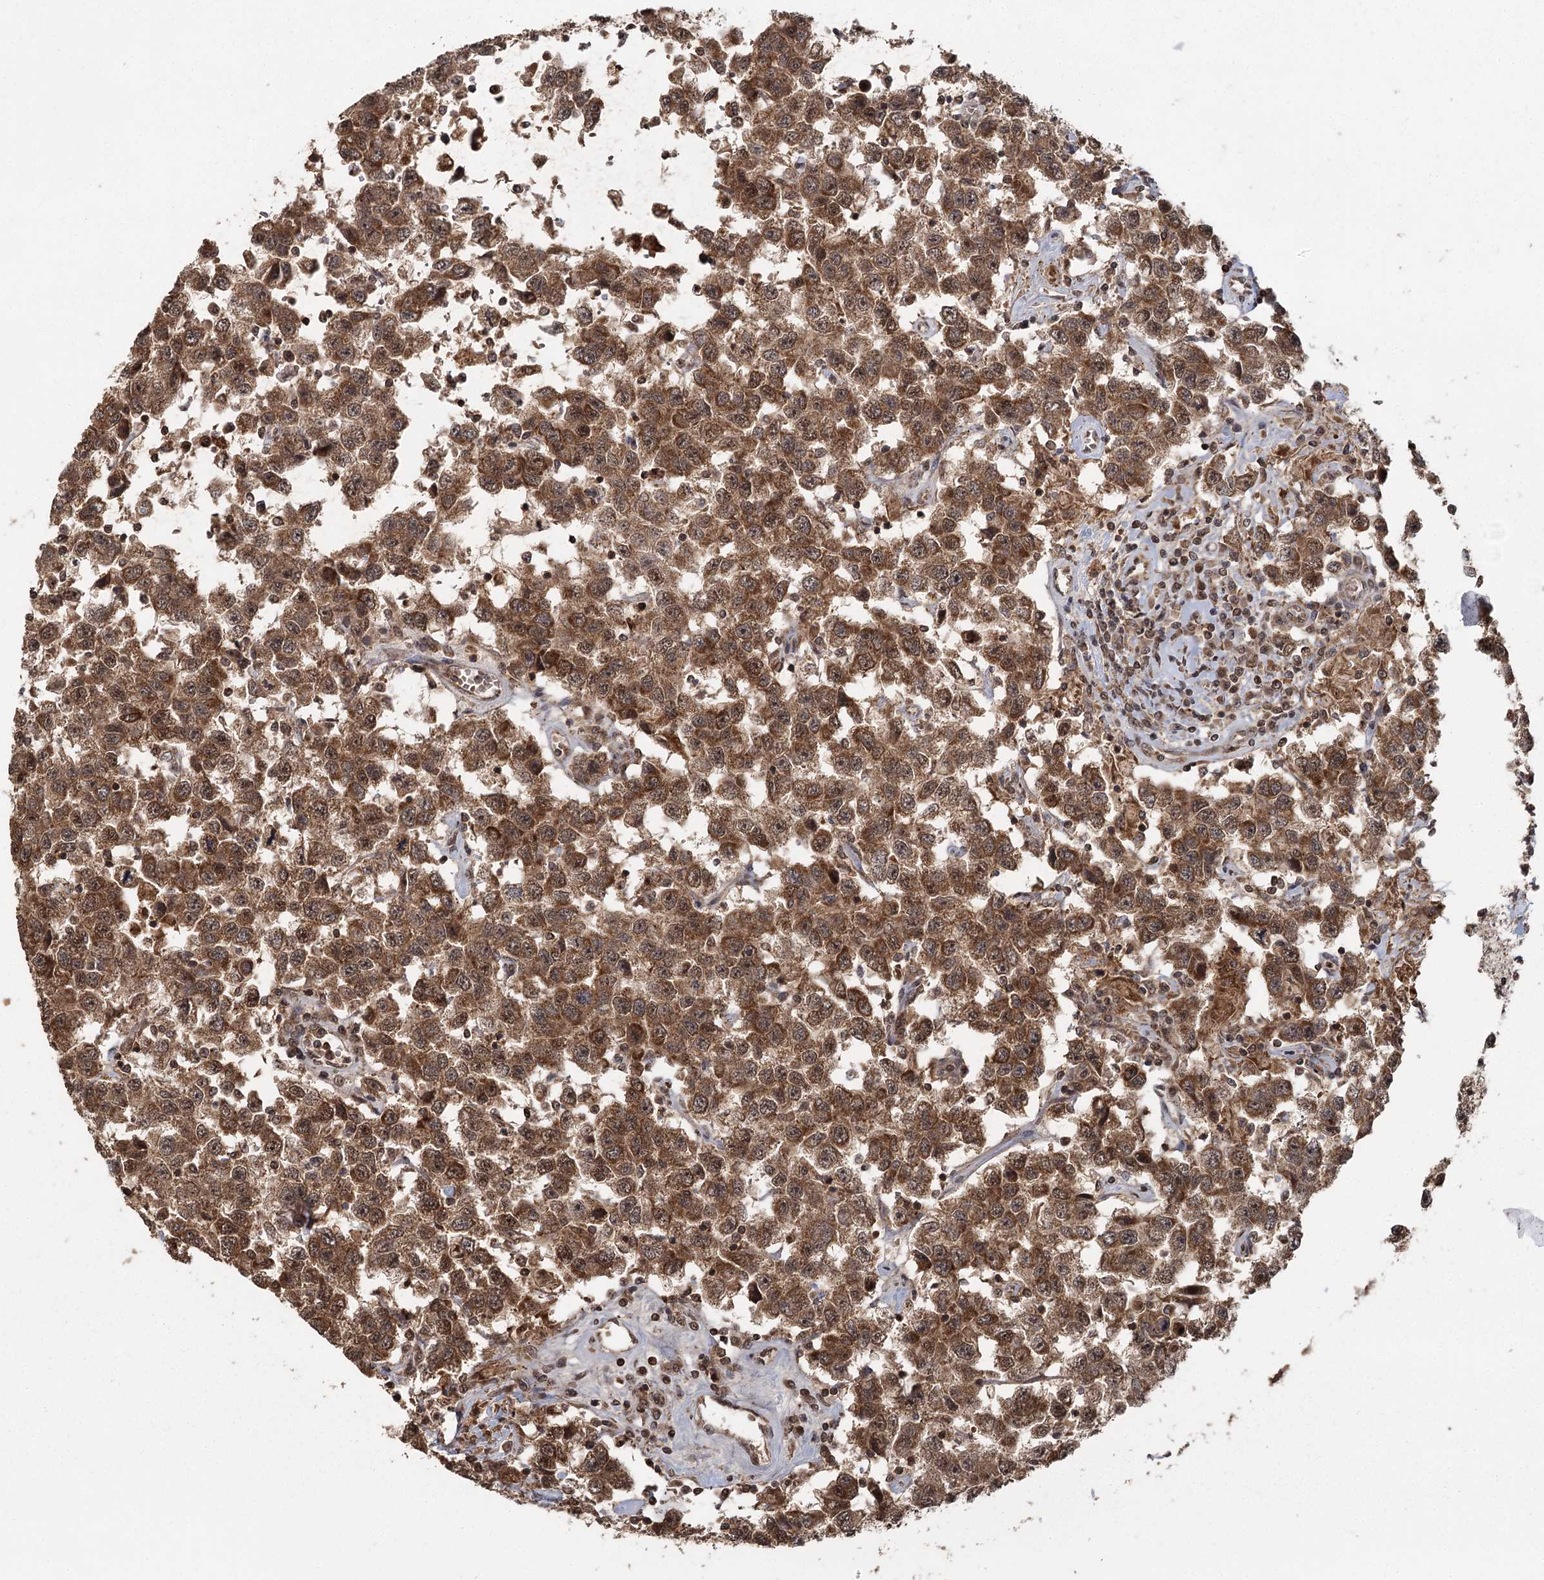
{"staining": {"intensity": "moderate", "quantity": ">75%", "location": "cytoplasmic/membranous"}, "tissue": "testis cancer", "cell_type": "Tumor cells", "image_type": "cancer", "snomed": [{"axis": "morphology", "description": "Seminoma, NOS"}, {"axis": "topography", "description": "Testis"}], "caption": "Immunohistochemical staining of testis cancer reveals moderate cytoplasmic/membranous protein staining in about >75% of tumor cells.", "gene": "MICU1", "patient": {"sex": "male", "age": 41}}